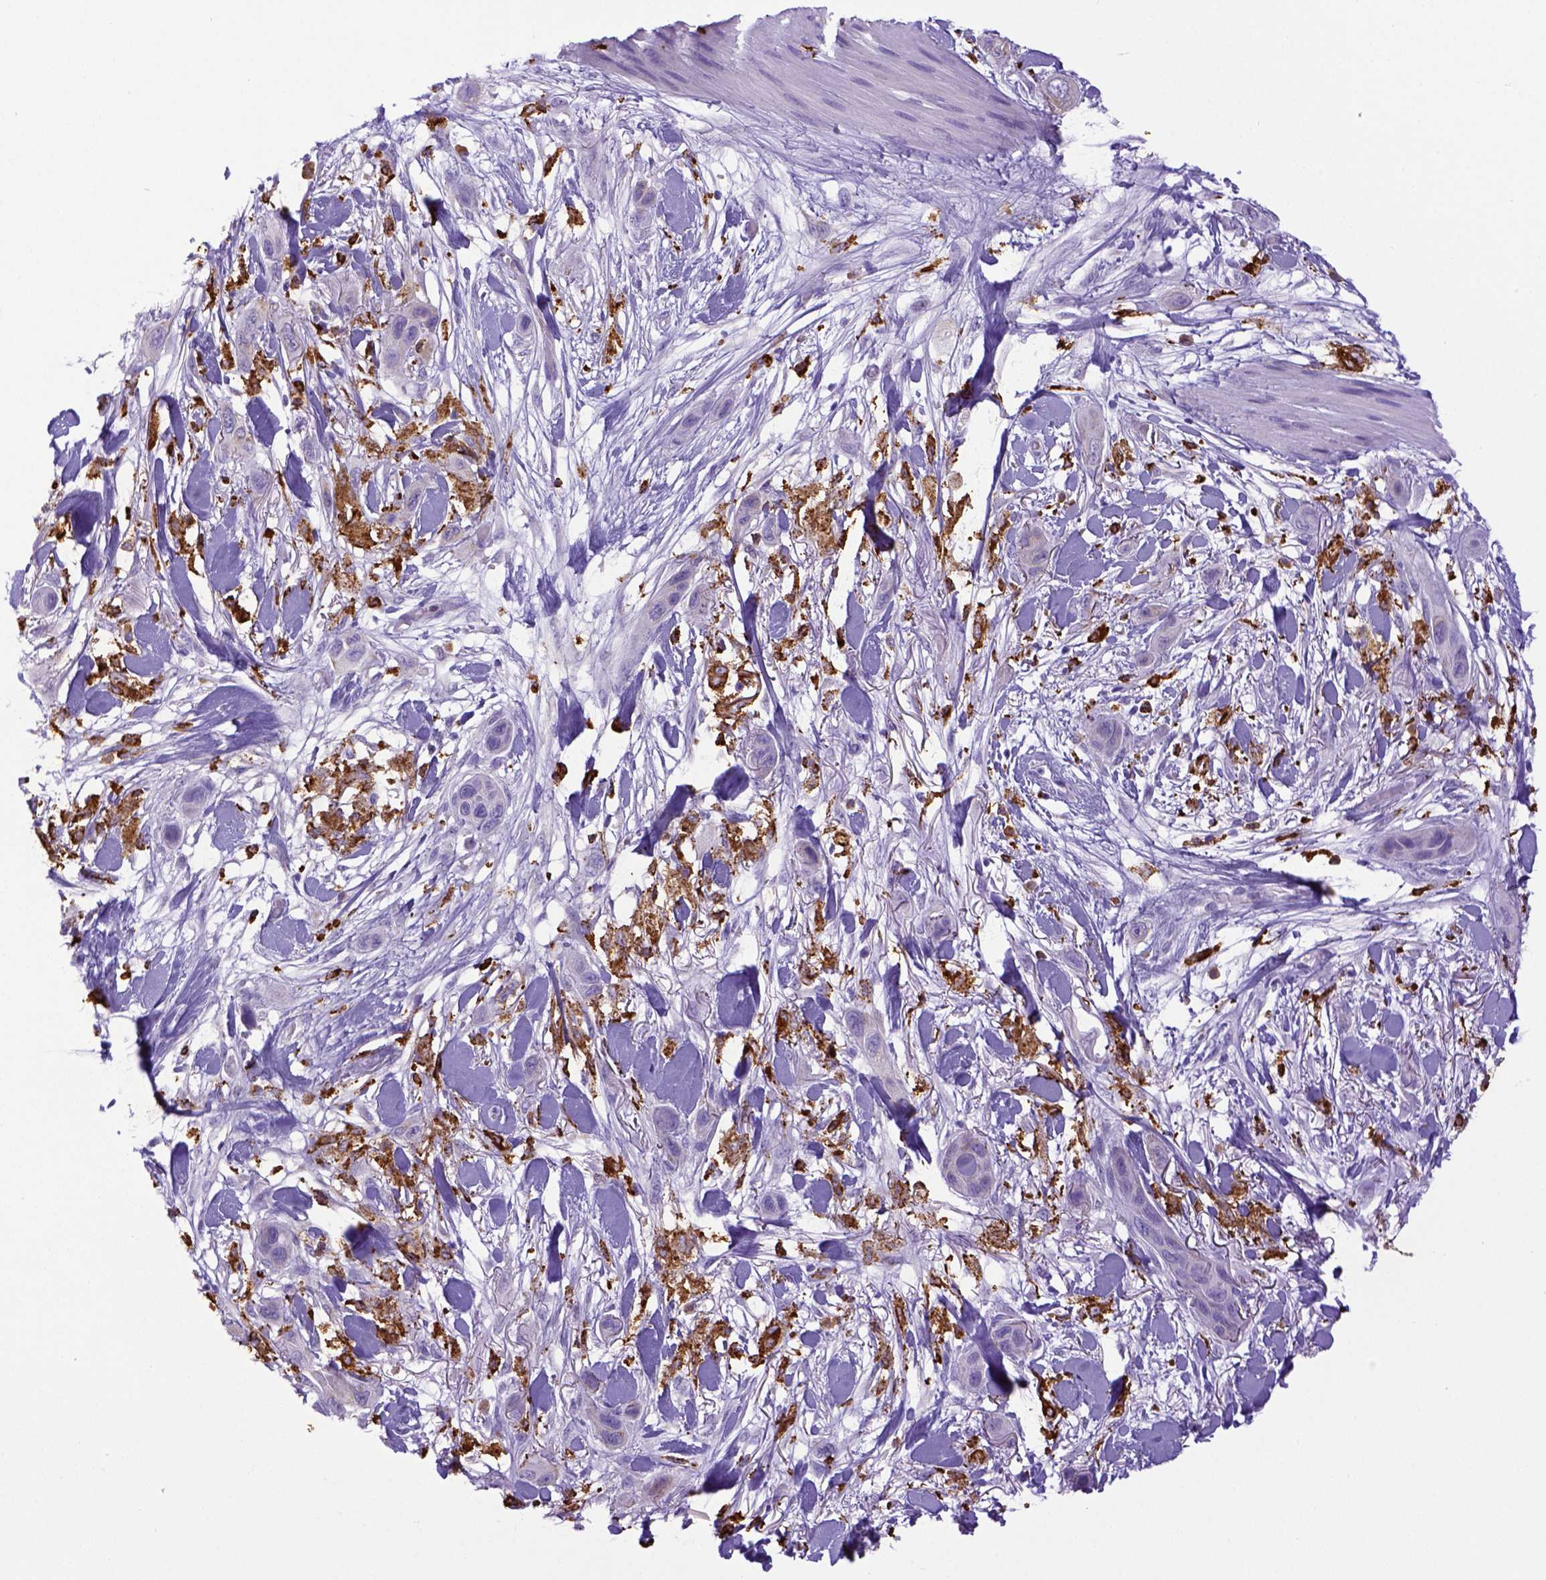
{"staining": {"intensity": "negative", "quantity": "none", "location": "none"}, "tissue": "skin cancer", "cell_type": "Tumor cells", "image_type": "cancer", "snomed": [{"axis": "morphology", "description": "Squamous cell carcinoma, NOS"}, {"axis": "topography", "description": "Skin"}], "caption": "Skin cancer (squamous cell carcinoma) was stained to show a protein in brown. There is no significant staining in tumor cells. (Brightfield microscopy of DAB (3,3'-diaminobenzidine) IHC at high magnification).", "gene": "CD68", "patient": {"sex": "male", "age": 79}}